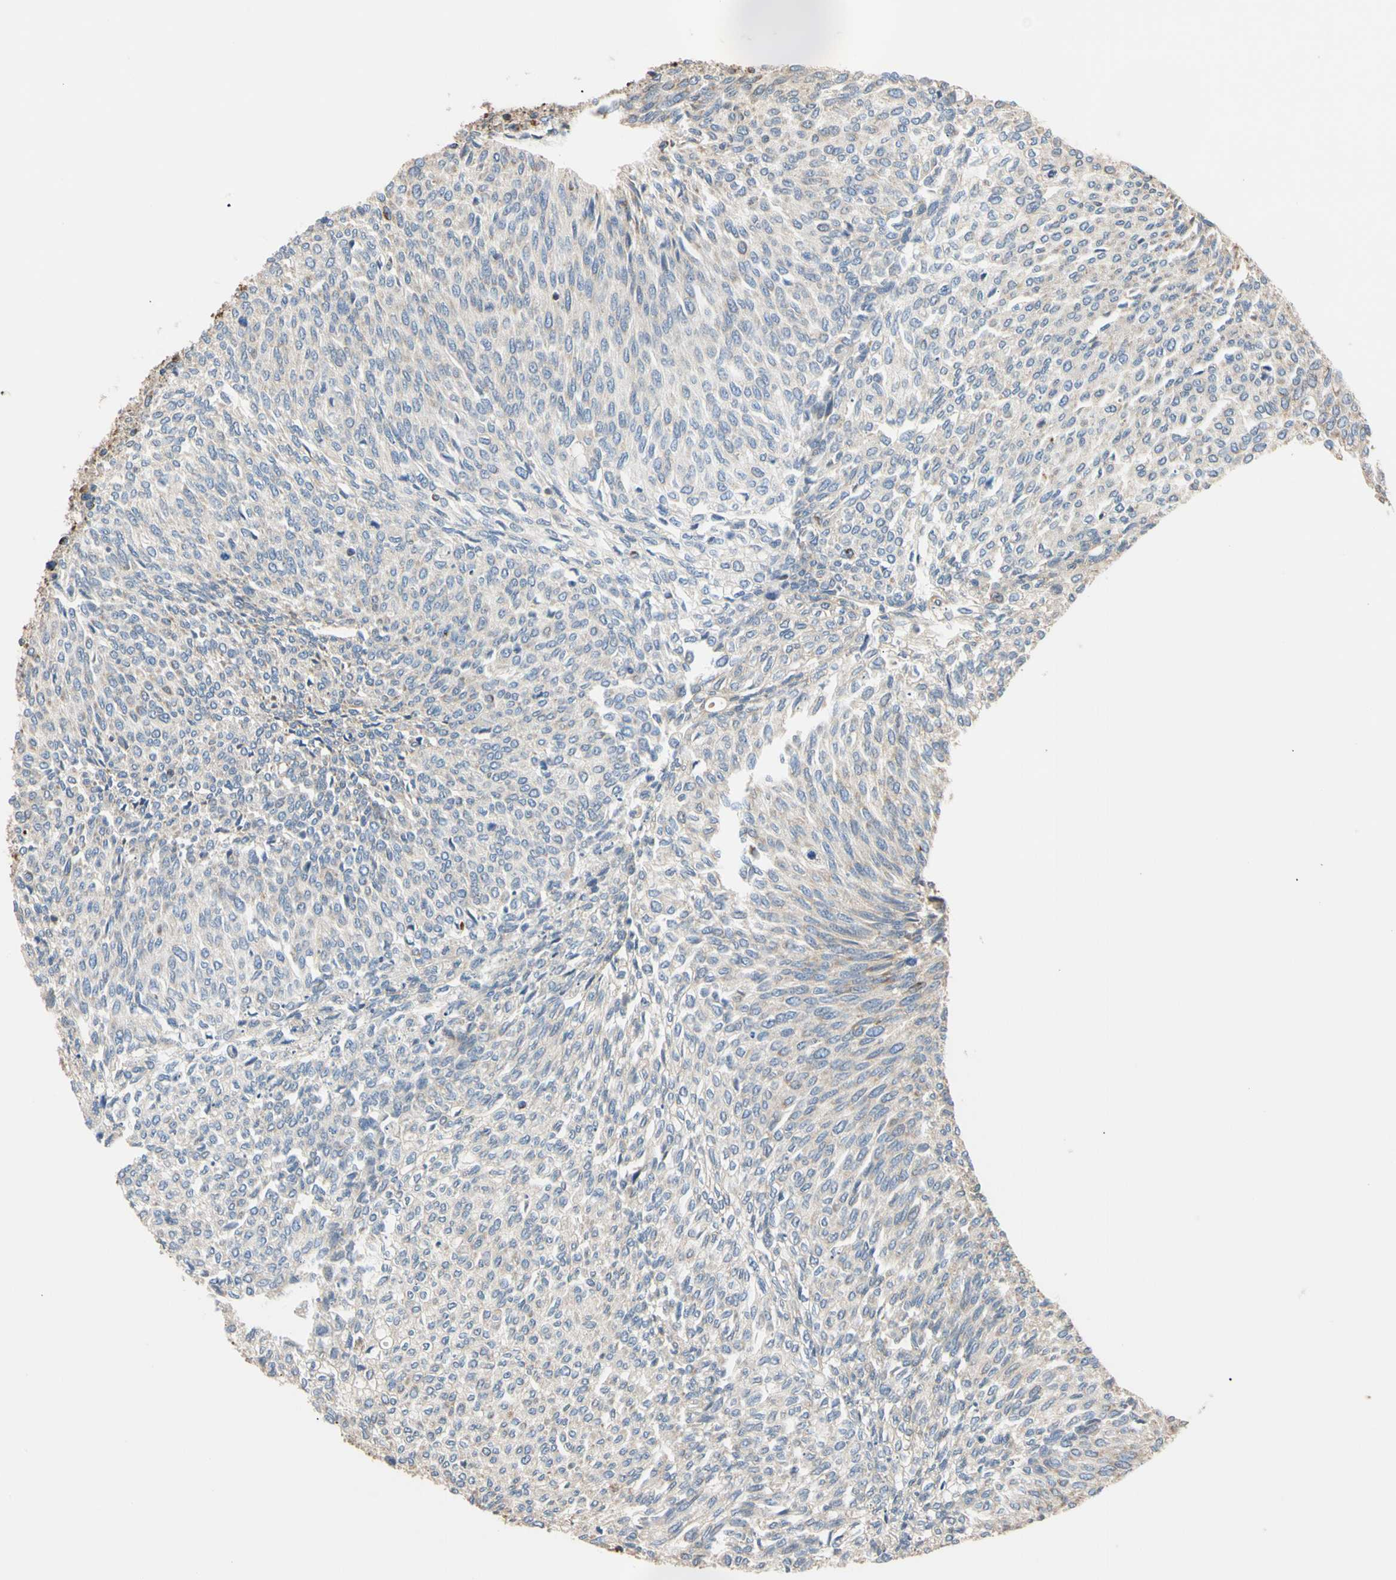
{"staining": {"intensity": "negative", "quantity": "none", "location": "none"}, "tissue": "urothelial cancer", "cell_type": "Tumor cells", "image_type": "cancer", "snomed": [{"axis": "morphology", "description": "Urothelial carcinoma, Low grade"}, {"axis": "topography", "description": "Urinary bladder"}], "caption": "Urothelial cancer stained for a protein using immunohistochemistry (IHC) demonstrates no staining tumor cells.", "gene": "PLGRKT", "patient": {"sex": "female", "age": 79}}